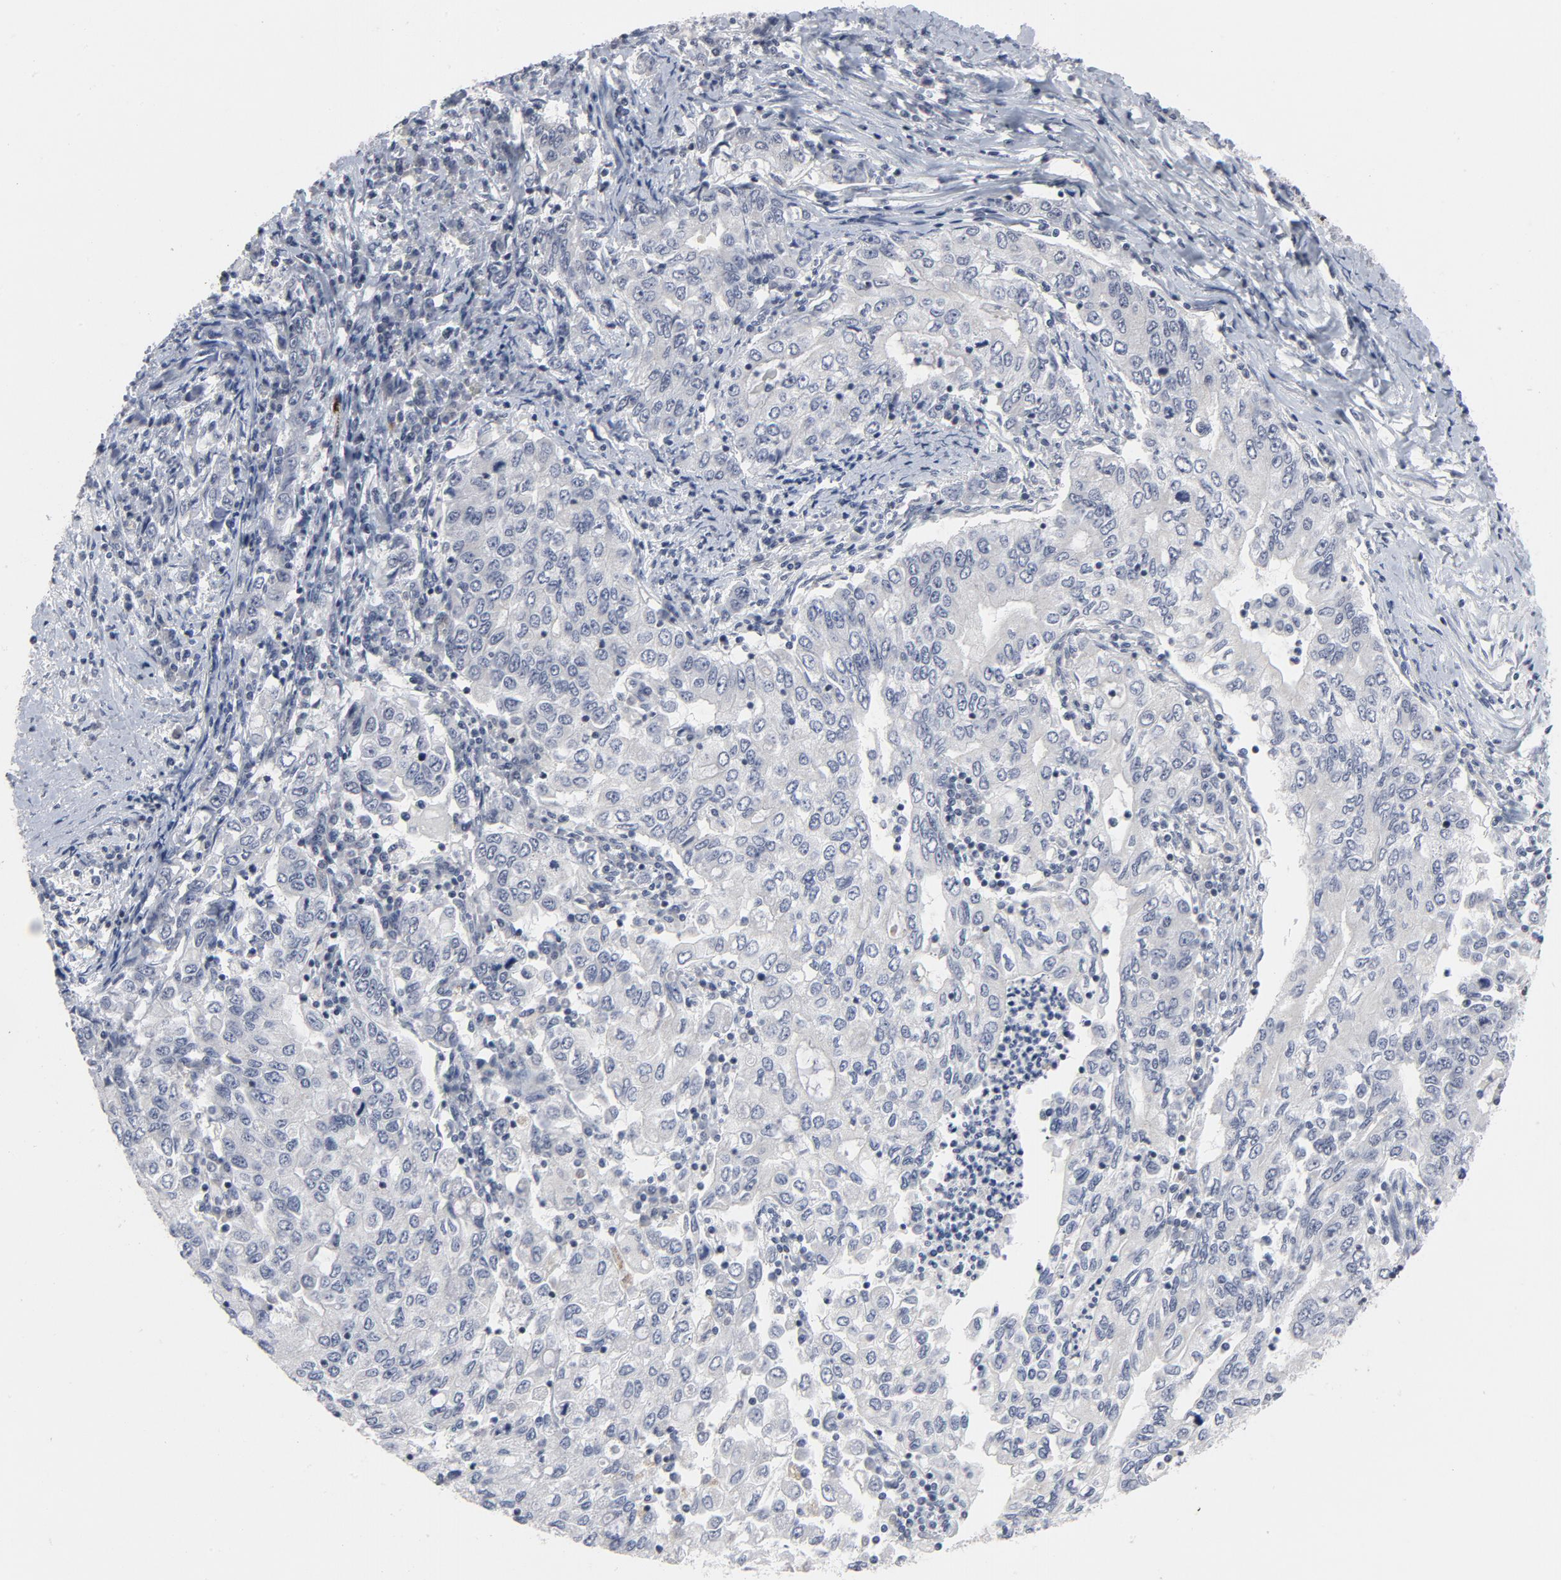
{"staining": {"intensity": "negative", "quantity": "none", "location": "none"}, "tissue": "stomach cancer", "cell_type": "Tumor cells", "image_type": "cancer", "snomed": [{"axis": "morphology", "description": "Adenocarcinoma, NOS"}, {"axis": "topography", "description": "Stomach, lower"}], "caption": "High power microscopy photomicrograph of an IHC micrograph of stomach cancer (adenocarcinoma), revealing no significant expression in tumor cells. (Brightfield microscopy of DAB immunohistochemistry at high magnification).", "gene": "GABPA", "patient": {"sex": "female", "age": 72}}